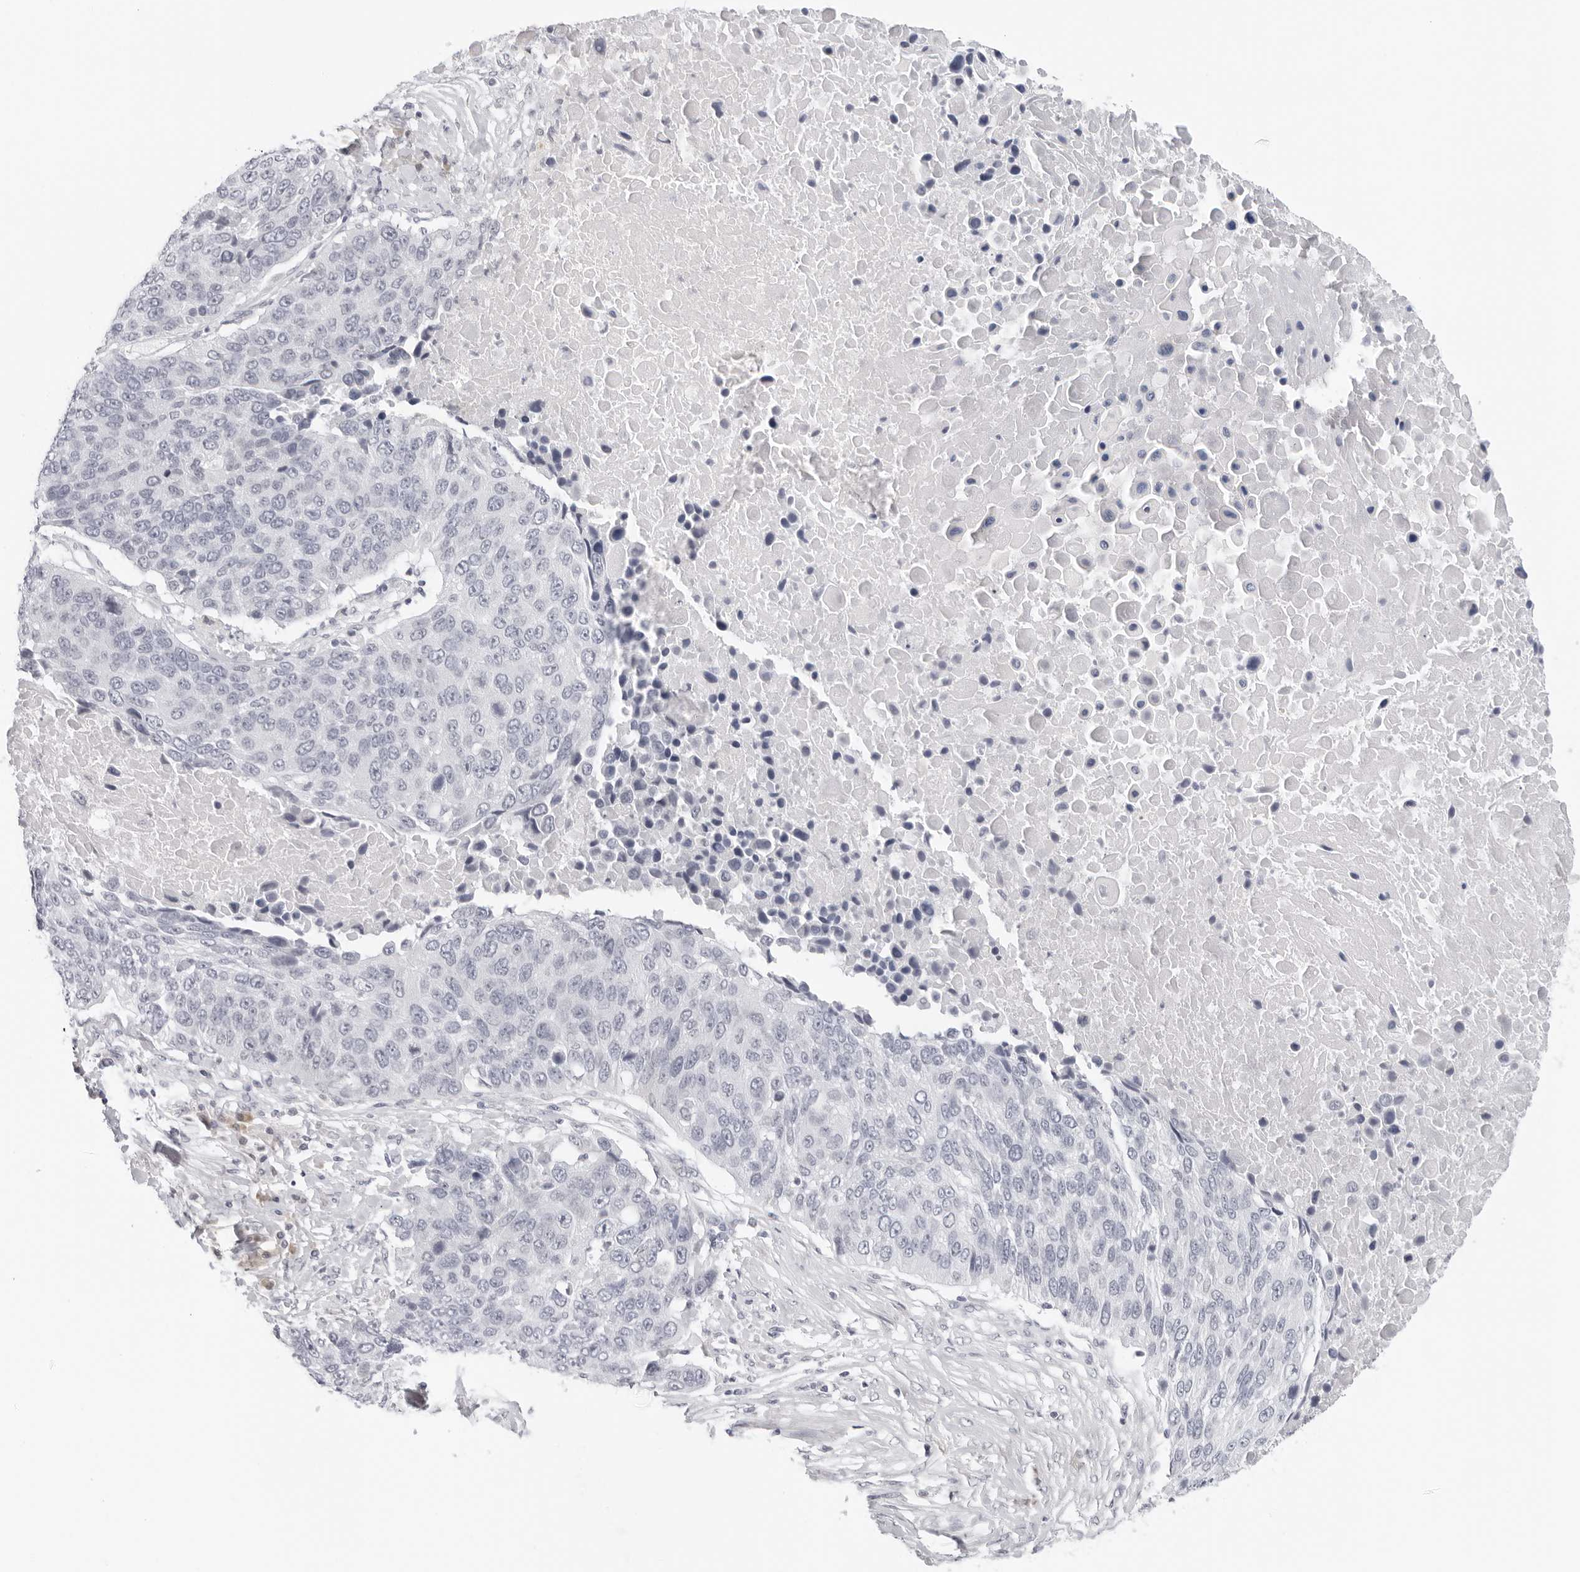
{"staining": {"intensity": "negative", "quantity": "none", "location": "none"}, "tissue": "lung cancer", "cell_type": "Tumor cells", "image_type": "cancer", "snomed": [{"axis": "morphology", "description": "Squamous cell carcinoma, NOS"}, {"axis": "topography", "description": "Lung"}], "caption": "IHC micrograph of neoplastic tissue: lung cancer stained with DAB (3,3'-diaminobenzidine) shows no significant protein expression in tumor cells.", "gene": "EDN2", "patient": {"sex": "male", "age": 66}}